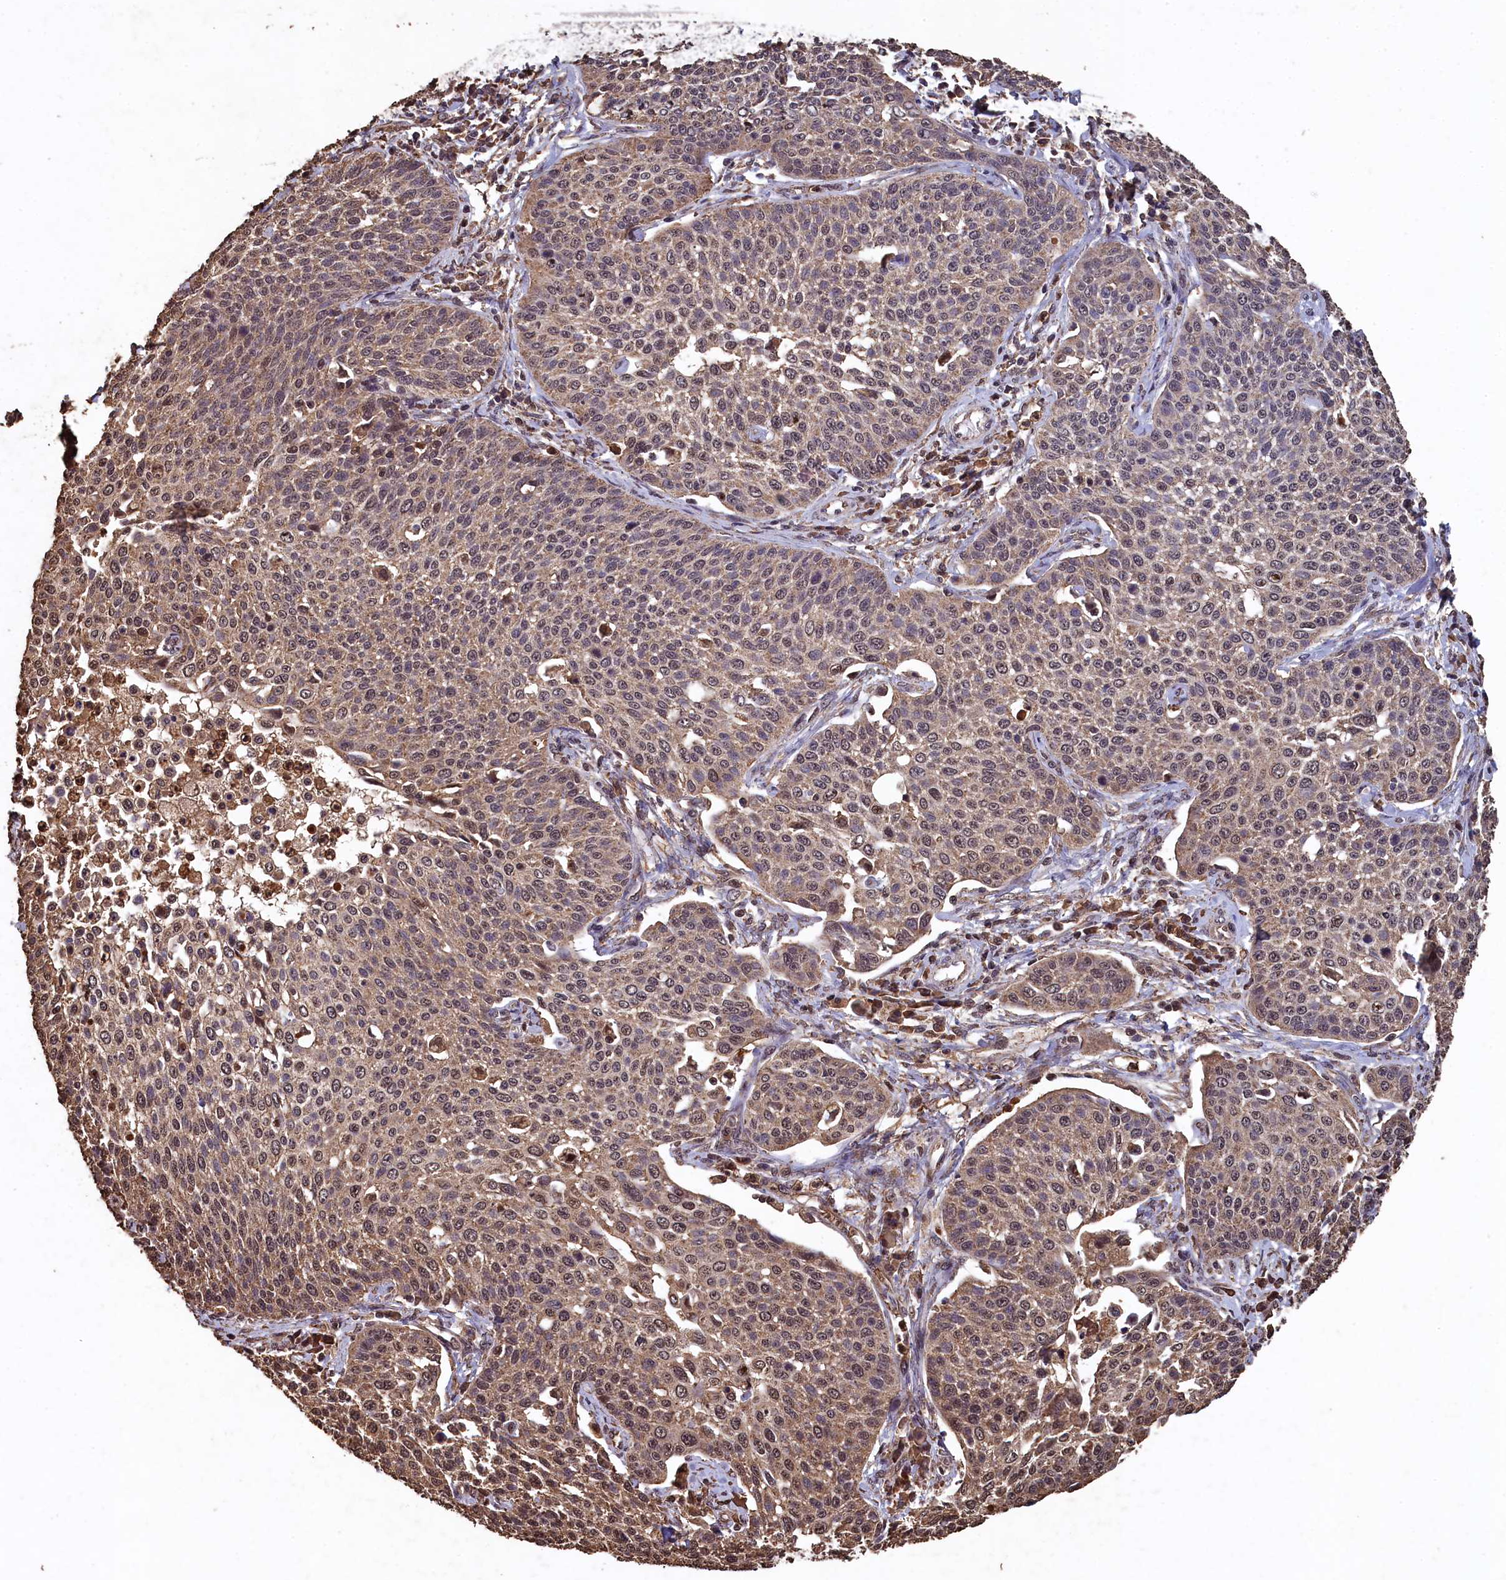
{"staining": {"intensity": "moderate", "quantity": "25%-75%", "location": "cytoplasmic/membranous,nuclear"}, "tissue": "cervical cancer", "cell_type": "Tumor cells", "image_type": "cancer", "snomed": [{"axis": "morphology", "description": "Squamous cell carcinoma, NOS"}, {"axis": "topography", "description": "Cervix"}], "caption": "Immunohistochemistry (IHC) image of cervical cancer (squamous cell carcinoma) stained for a protein (brown), which demonstrates medium levels of moderate cytoplasmic/membranous and nuclear positivity in approximately 25%-75% of tumor cells.", "gene": "CEP57L1", "patient": {"sex": "female", "age": 34}}